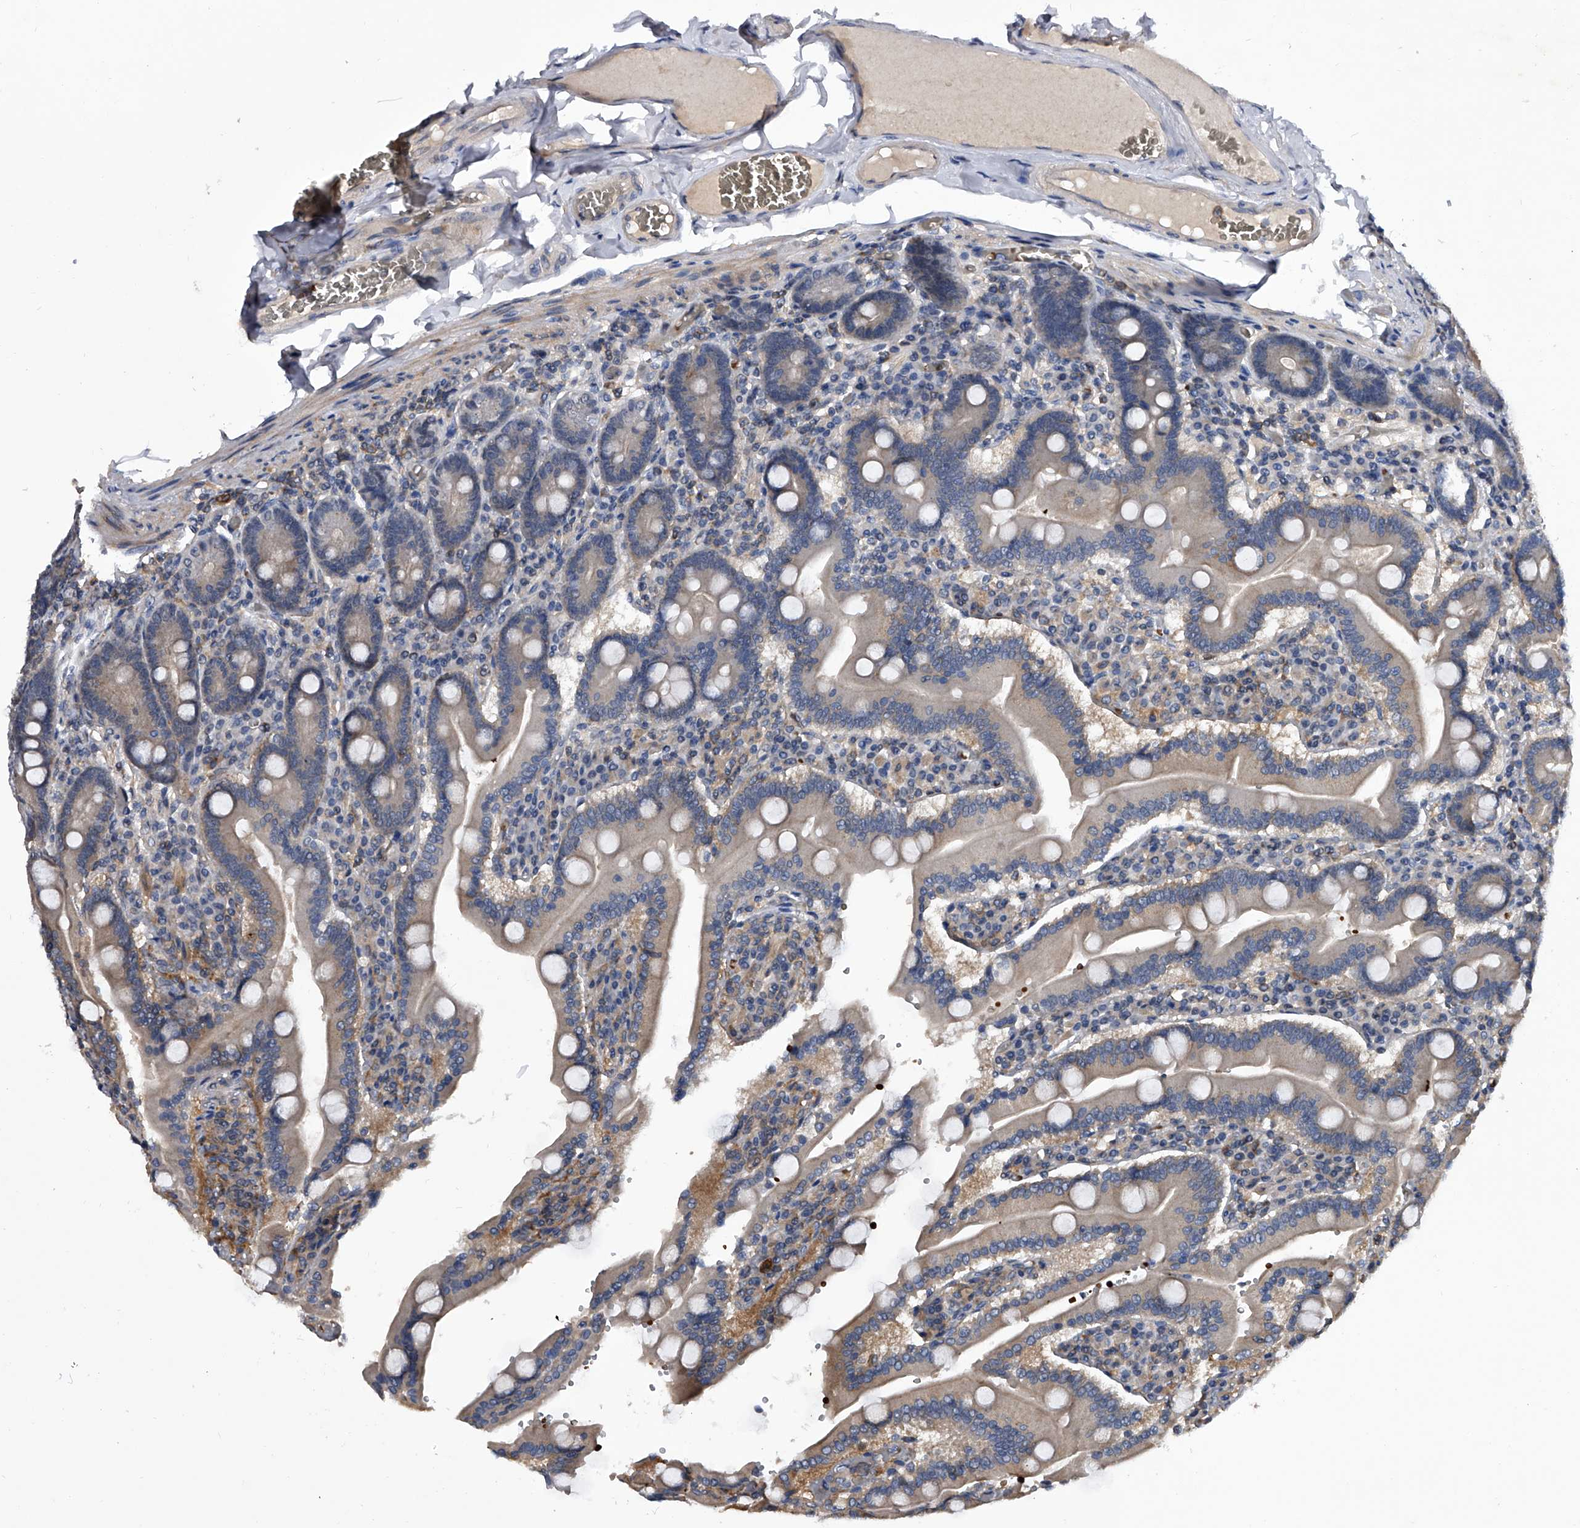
{"staining": {"intensity": "weak", "quantity": "25%-75%", "location": "cytoplasmic/membranous"}, "tissue": "duodenum", "cell_type": "Glandular cells", "image_type": "normal", "snomed": [{"axis": "morphology", "description": "Normal tissue, NOS"}, {"axis": "topography", "description": "Duodenum"}], "caption": "Benign duodenum displays weak cytoplasmic/membranous positivity in approximately 25%-75% of glandular cells, visualized by immunohistochemistry. (DAB (3,3'-diaminobenzidine) = brown stain, brightfield microscopy at high magnification).", "gene": "ZNF30", "patient": {"sex": "female", "age": 62}}